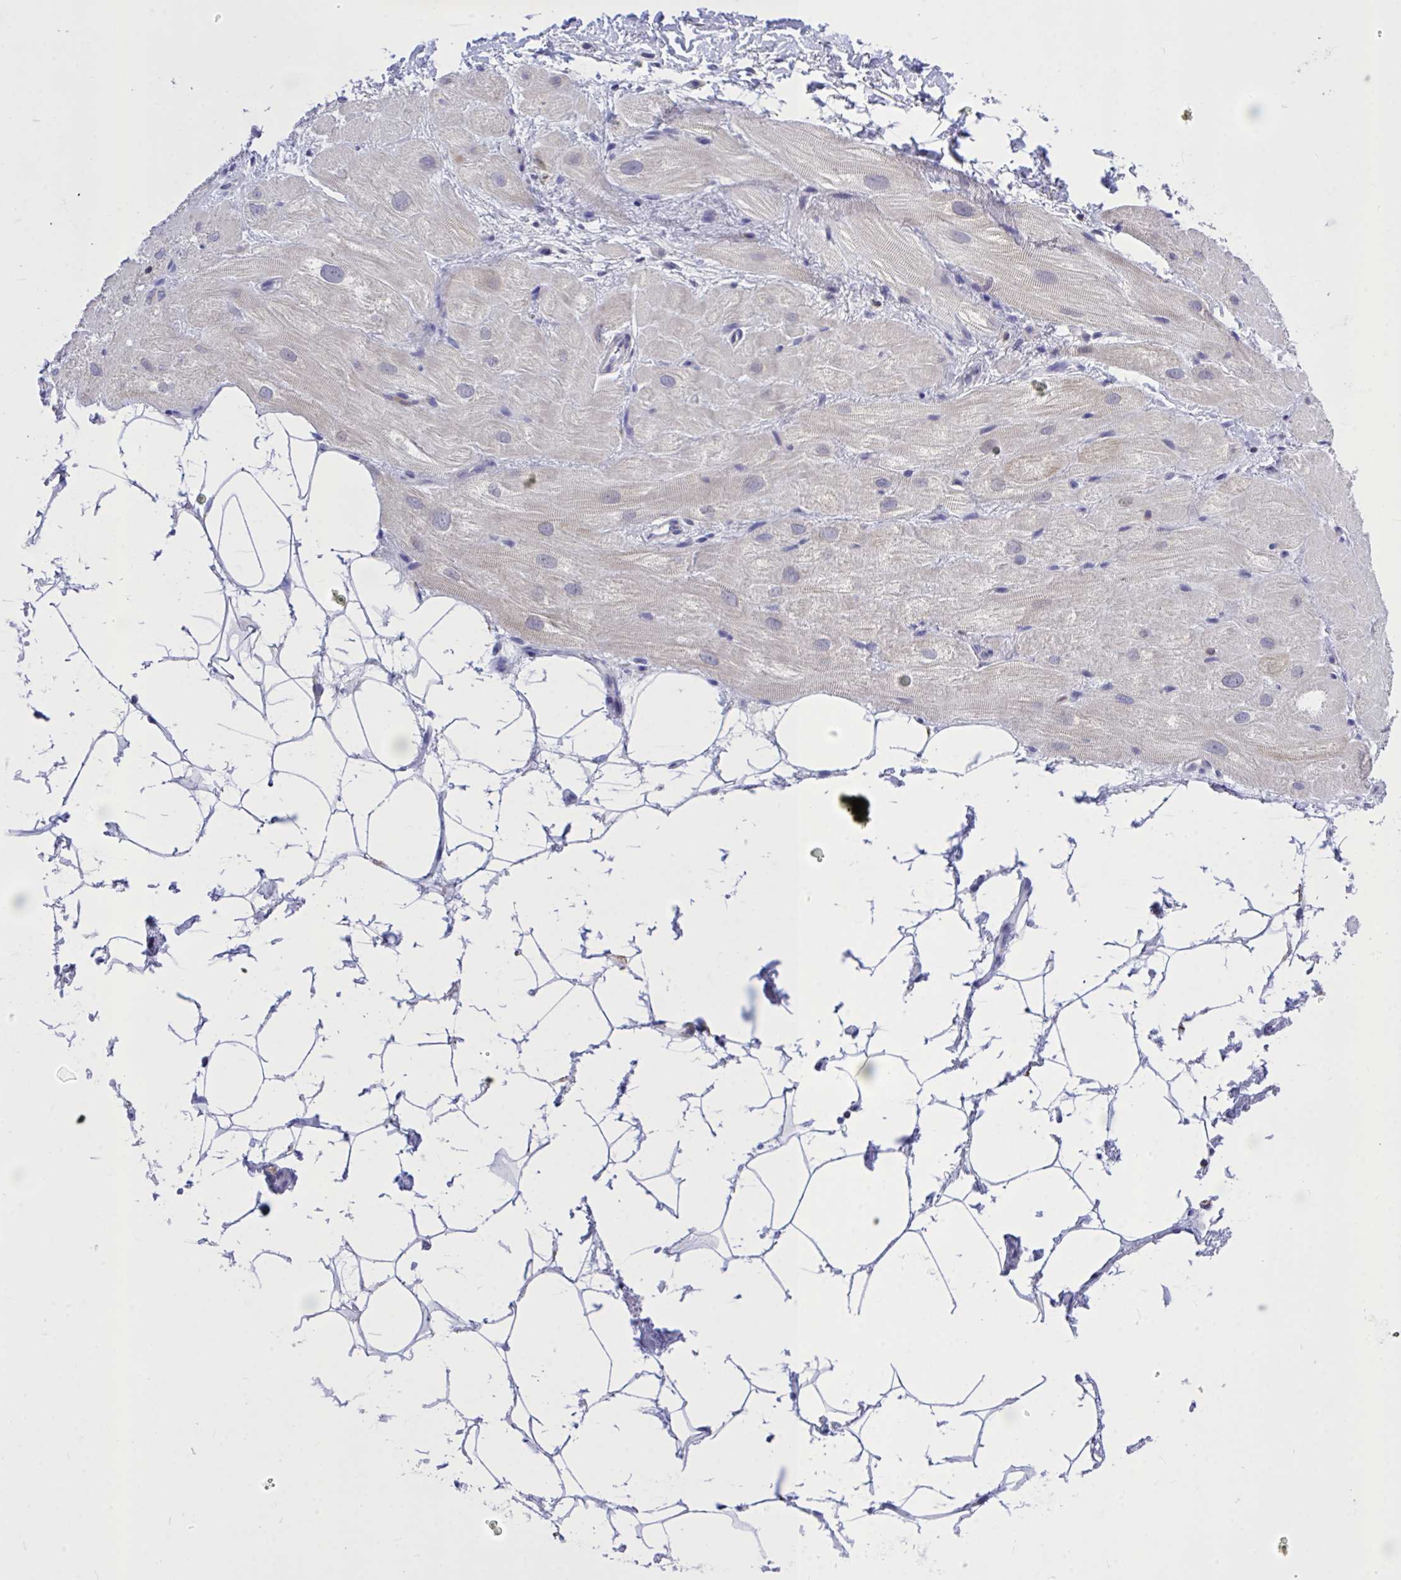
{"staining": {"intensity": "moderate", "quantity": "<25%", "location": "cytoplasmic/membranous"}, "tissue": "heart muscle", "cell_type": "Cardiomyocytes", "image_type": "normal", "snomed": [{"axis": "morphology", "description": "Normal tissue, NOS"}, {"axis": "topography", "description": "Heart"}], "caption": "This histopathology image exhibits immunohistochemistry staining of normal heart muscle, with low moderate cytoplasmic/membranous expression in approximately <25% of cardiomyocytes.", "gene": "CXCL8", "patient": {"sex": "male", "age": 62}}